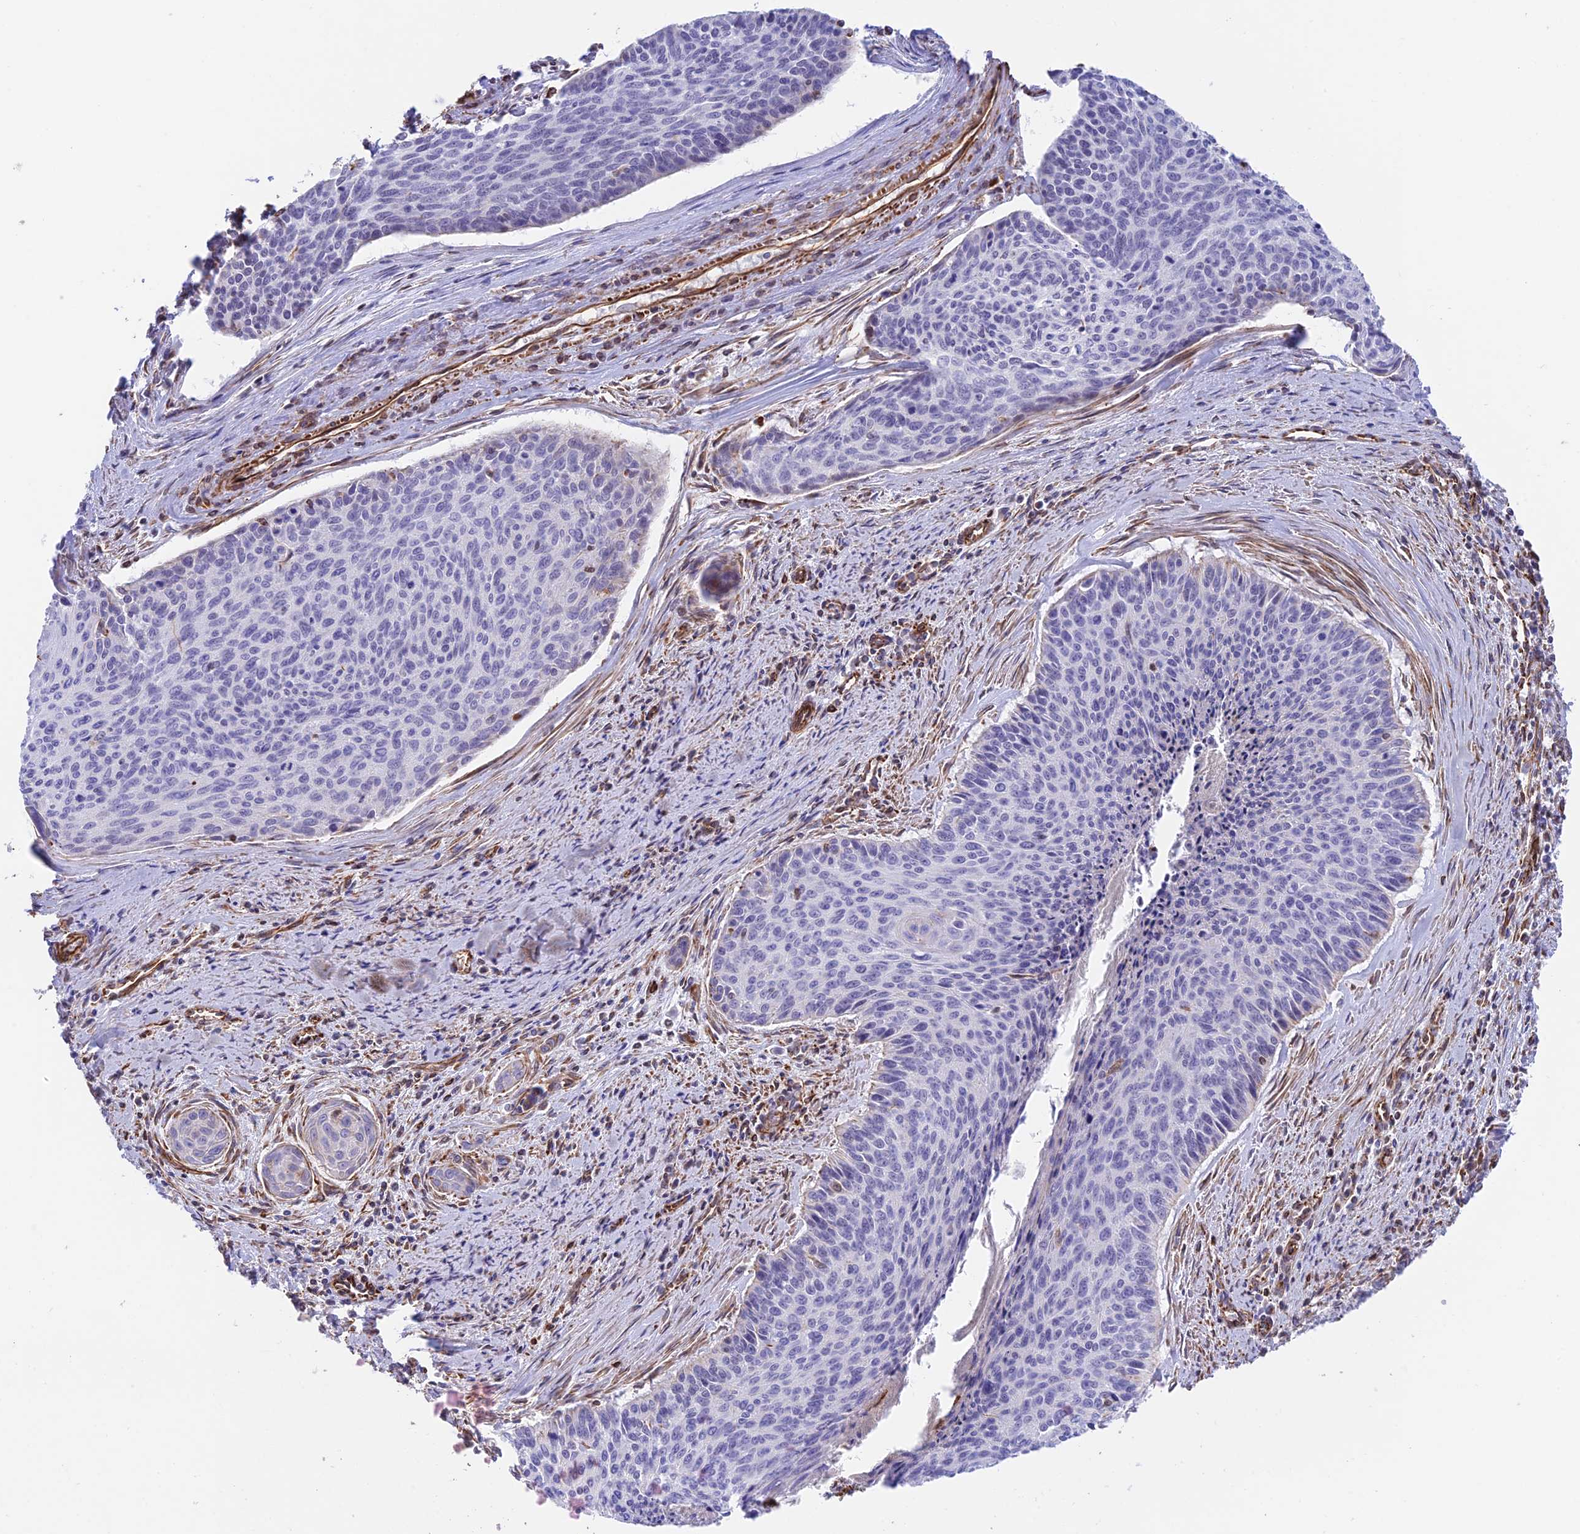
{"staining": {"intensity": "negative", "quantity": "none", "location": "none"}, "tissue": "cervical cancer", "cell_type": "Tumor cells", "image_type": "cancer", "snomed": [{"axis": "morphology", "description": "Squamous cell carcinoma, NOS"}, {"axis": "topography", "description": "Cervix"}], "caption": "This is an immunohistochemistry photomicrograph of squamous cell carcinoma (cervical). There is no positivity in tumor cells.", "gene": "ZNF652", "patient": {"sex": "female", "age": 55}}